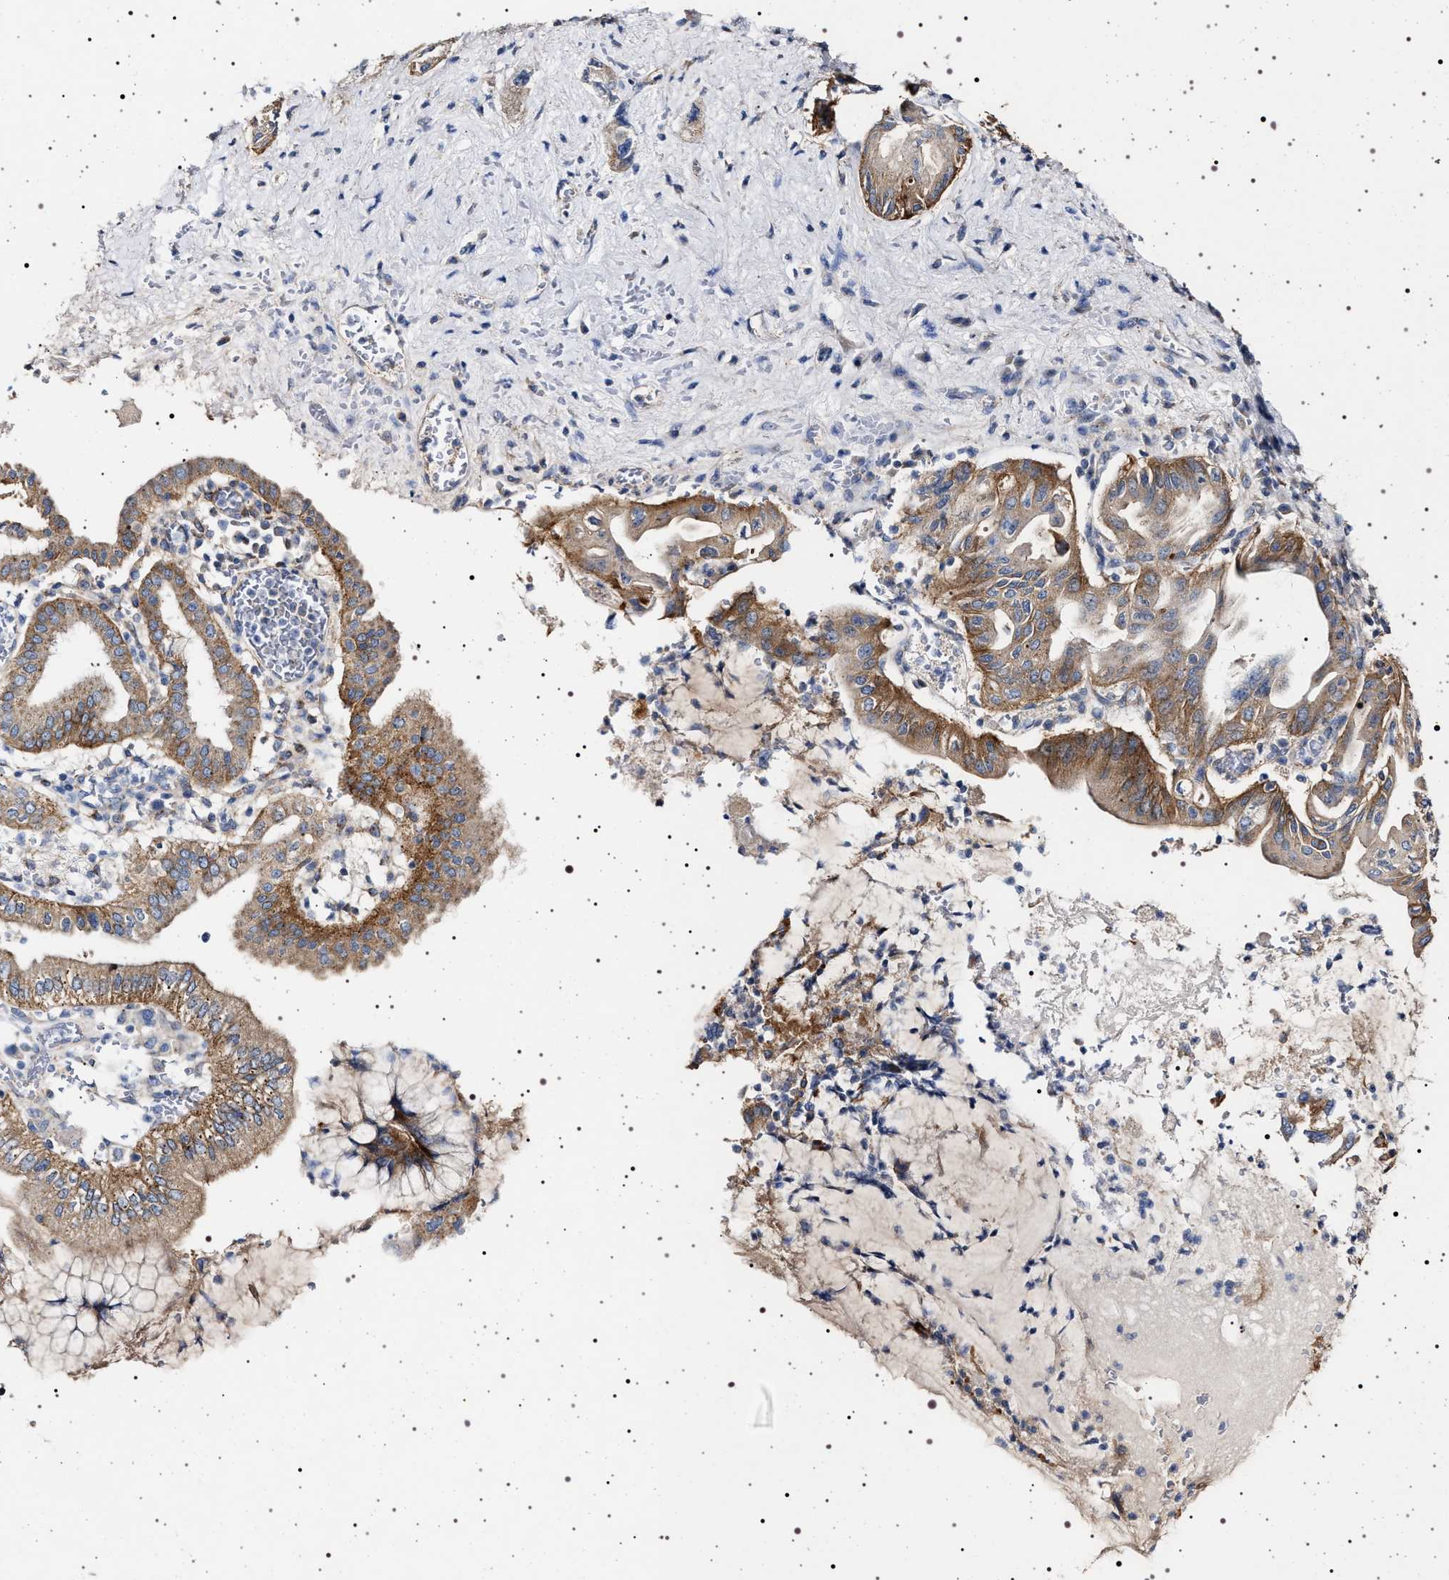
{"staining": {"intensity": "moderate", "quantity": "25%-75%", "location": "cytoplasmic/membranous"}, "tissue": "pancreatic cancer", "cell_type": "Tumor cells", "image_type": "cancer", "snomed": [{"axis": "morphology", "description": "Adenocarcinoma, NOS"}, {"axis": "topography", "description": "Pancreas"}], "caption": "A histopathology image of pancreatic cancer stained for a protein shows moderate cytoplasmic/membranous brown staining in tumor cells. (Stains: DAB in brown, nuclei in blue, Microscopy: brightfield microscopy at high magnification).", "gene": "NAALADL2", "patient": {"sex": "female", "age": 73}}